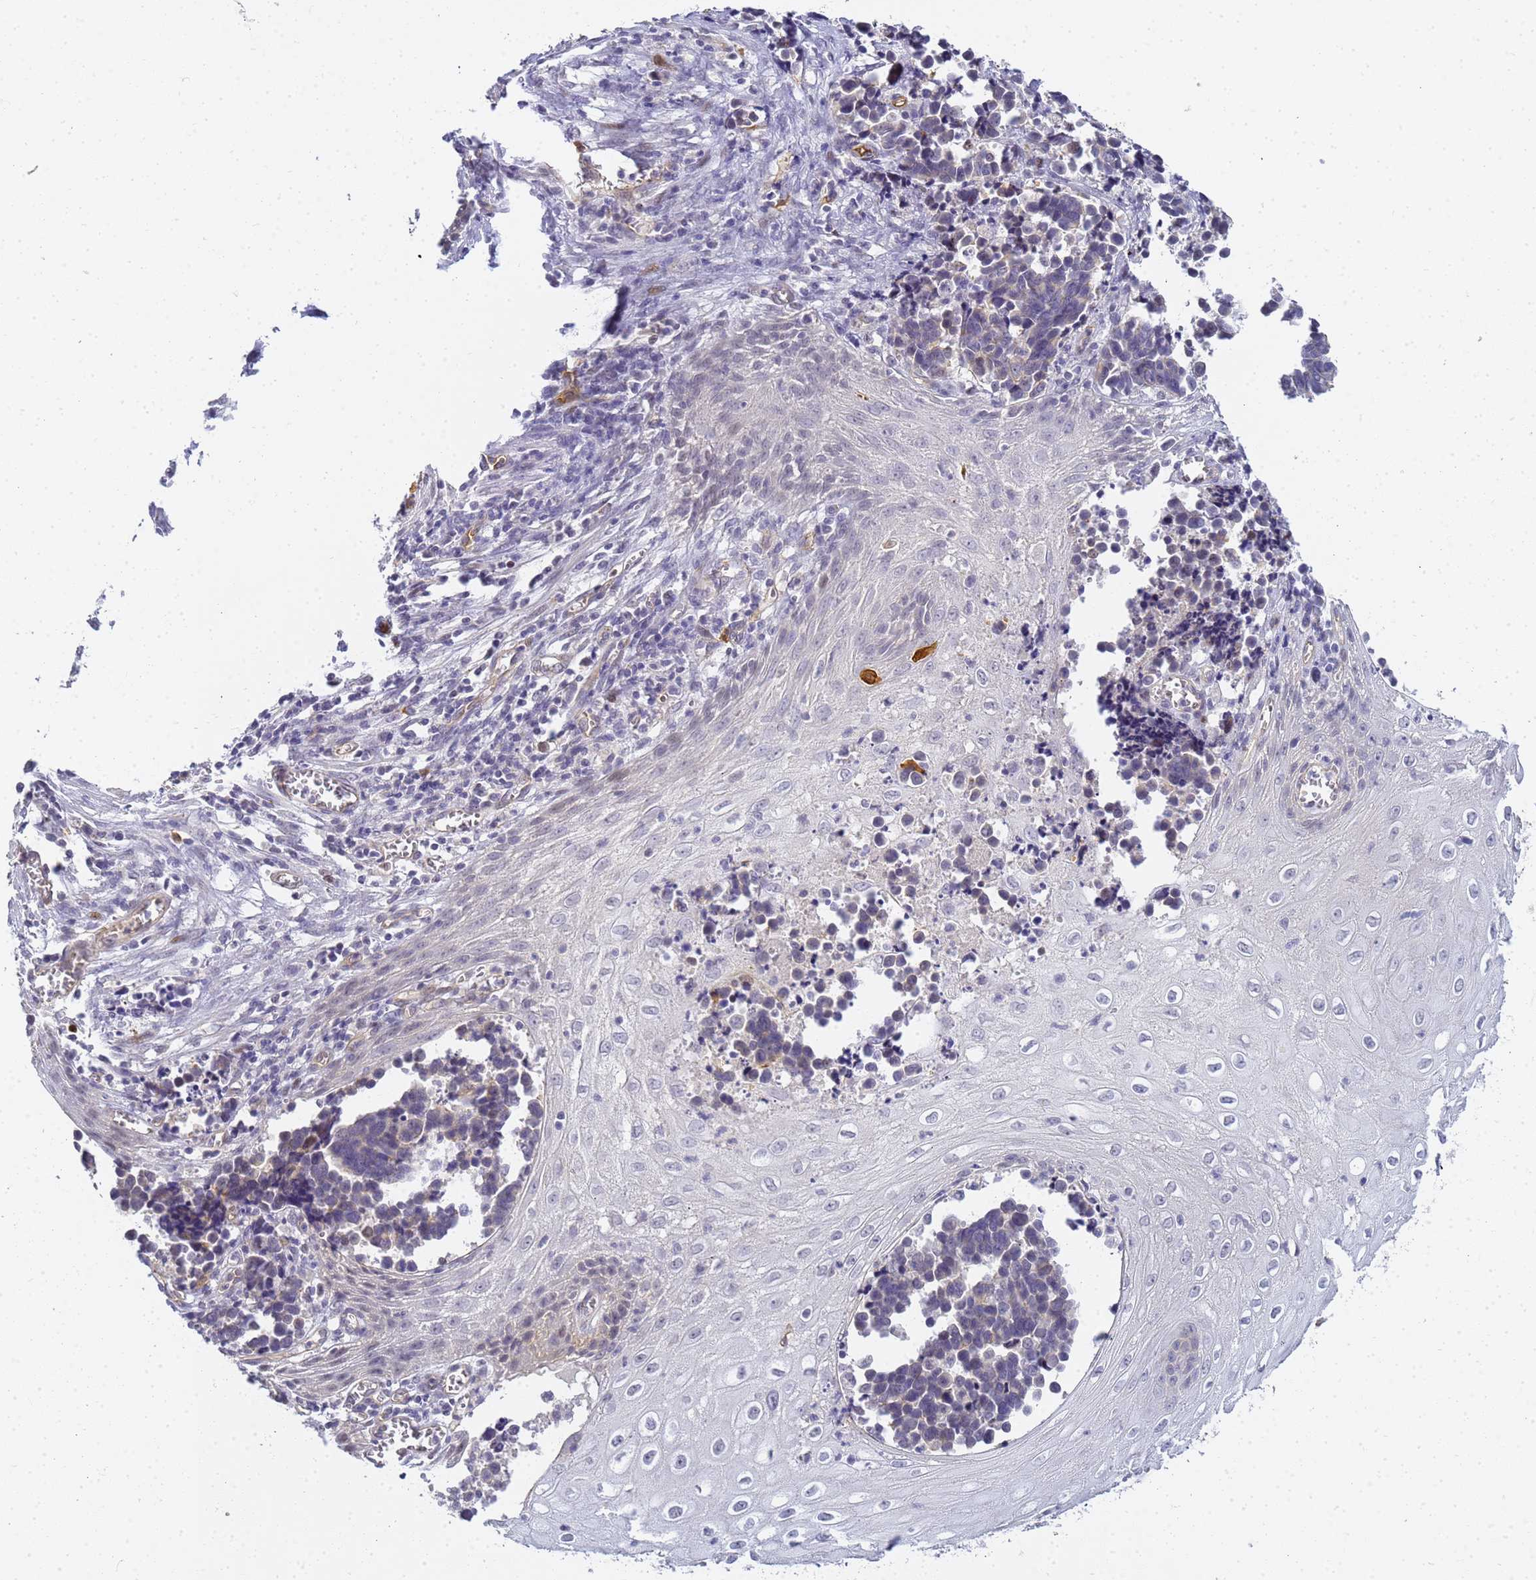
{"staining": {"intensity": "negative", "quantity": "none", "location": "none"}, "tissue": "cervical cancer", "cell_type": "Tumor cells", "image_type": "cancer", "snomed": [{"axis": "morphology", "description": "Normal tissue, NOS"}, {"axis": "morphology", "description": "Squamous cell carcinoma, NOS"}, {"axis": "topography", "description": "Cervix"}], "caption": "Immunohistochemistry of cervical cancer shows no staining in tumor cells. (DAB (3,3'-diaminobenzidine) immunohistochemistry with hematoxylin counter stain).", "gene": "GON4L", "patient": {"sex": "female", "age": 35}}